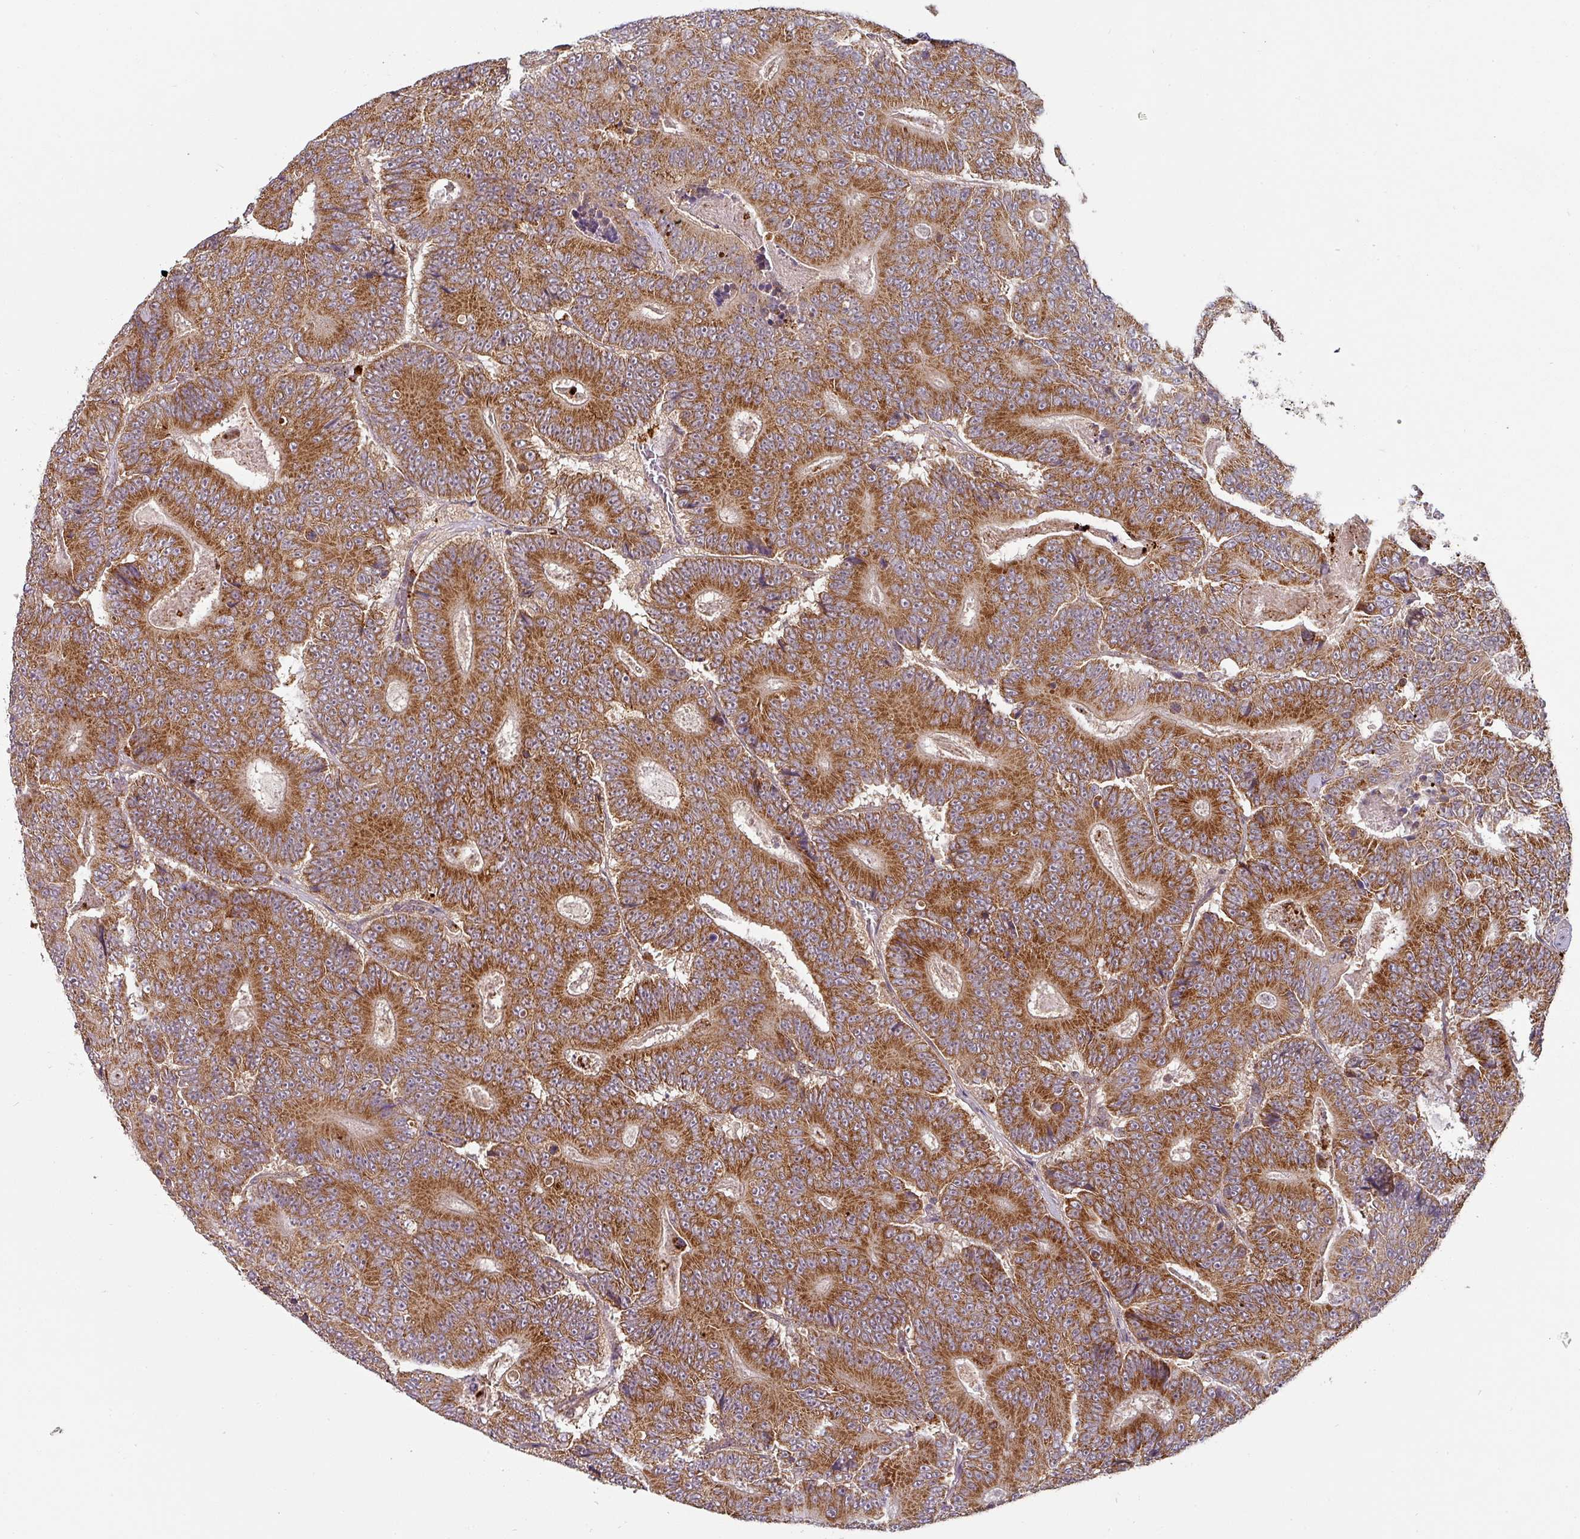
{"staining": {"intensity": "strong", "quantity": ">75%", "location": "cytoplasmic/membranous"}, "tissue": "colorectal cancer", "cell_type": "Tumor cells", "image_type": "cancer", "snomed": [{"axis": "morphology", "description": "Adenocarcinoma, NOS"}, {"axis": "topography", "description": "Colon"}], "caption": "IHC staining of colorectal cancer (adenocarcinoma), which exhibits high levels of strong cytoplasmic/membranous staining in approximately >75% of tumor cells indicating strong cytoplasmic/membranous protein staining. The staining was performed using DAB (3,3'-diaminobenzidine) (brown) for protein detection and nuclei were counterstained in hematoxylin (blue).", "gene": "MRPS16", "patient": {"sex": "male", "age": 83}}